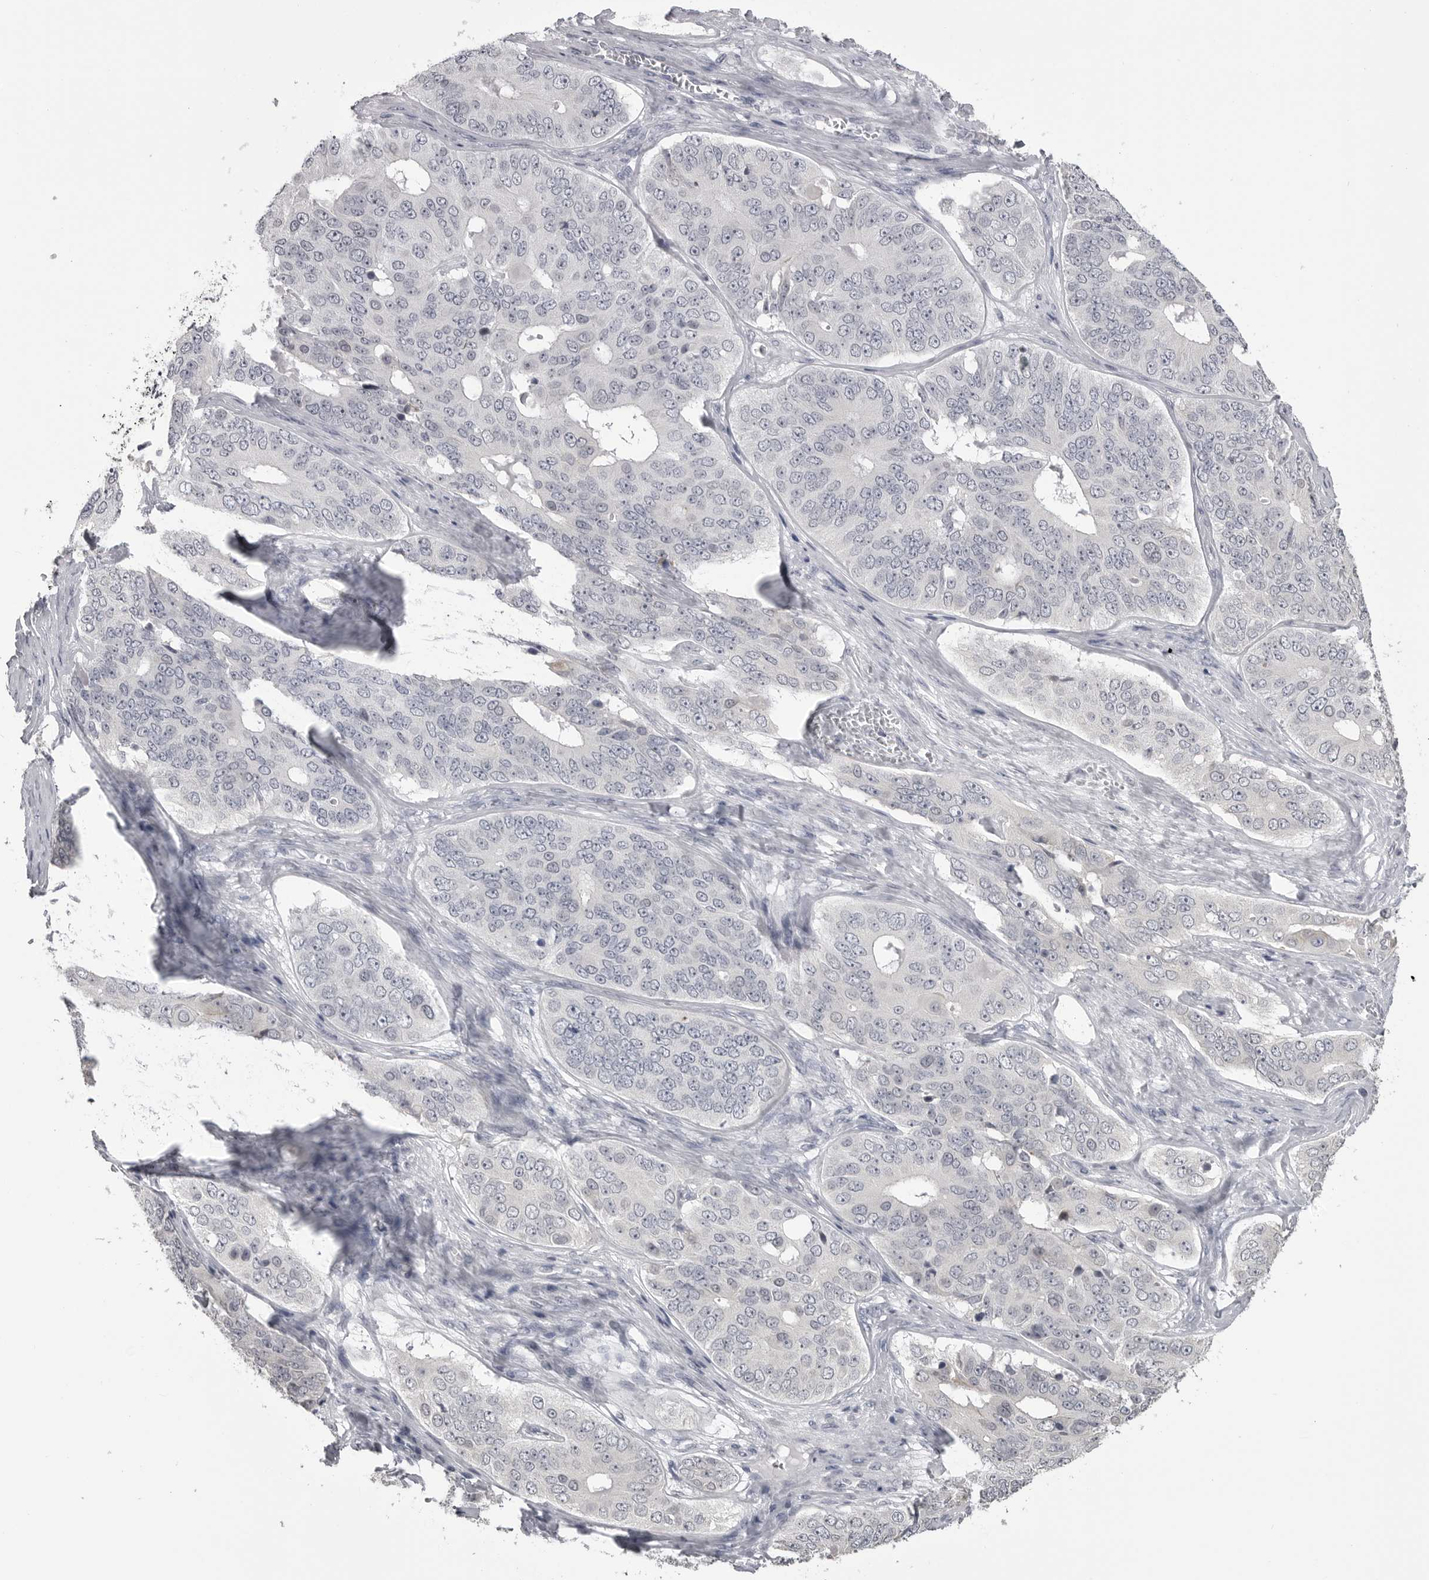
{"staining": {"intensity": "negative", "quantity": "none", "location": "none"}, "tissue": "ovarian cancer", "cell_type": "Tumor cells", "image_type": "cancer", "snomed": [{"axis": "morphology", "description": "Carcinoma, endometroid"}, {"axis": "topography", "description": "Ovary"}], "caption": "Ovarian cancer (endometroid carcinoma) was stained to show a protein in brown. There is no significant staining in tumor cells.", "gene": "GPN2", "patient": {"sex": "female", "age": 51}}